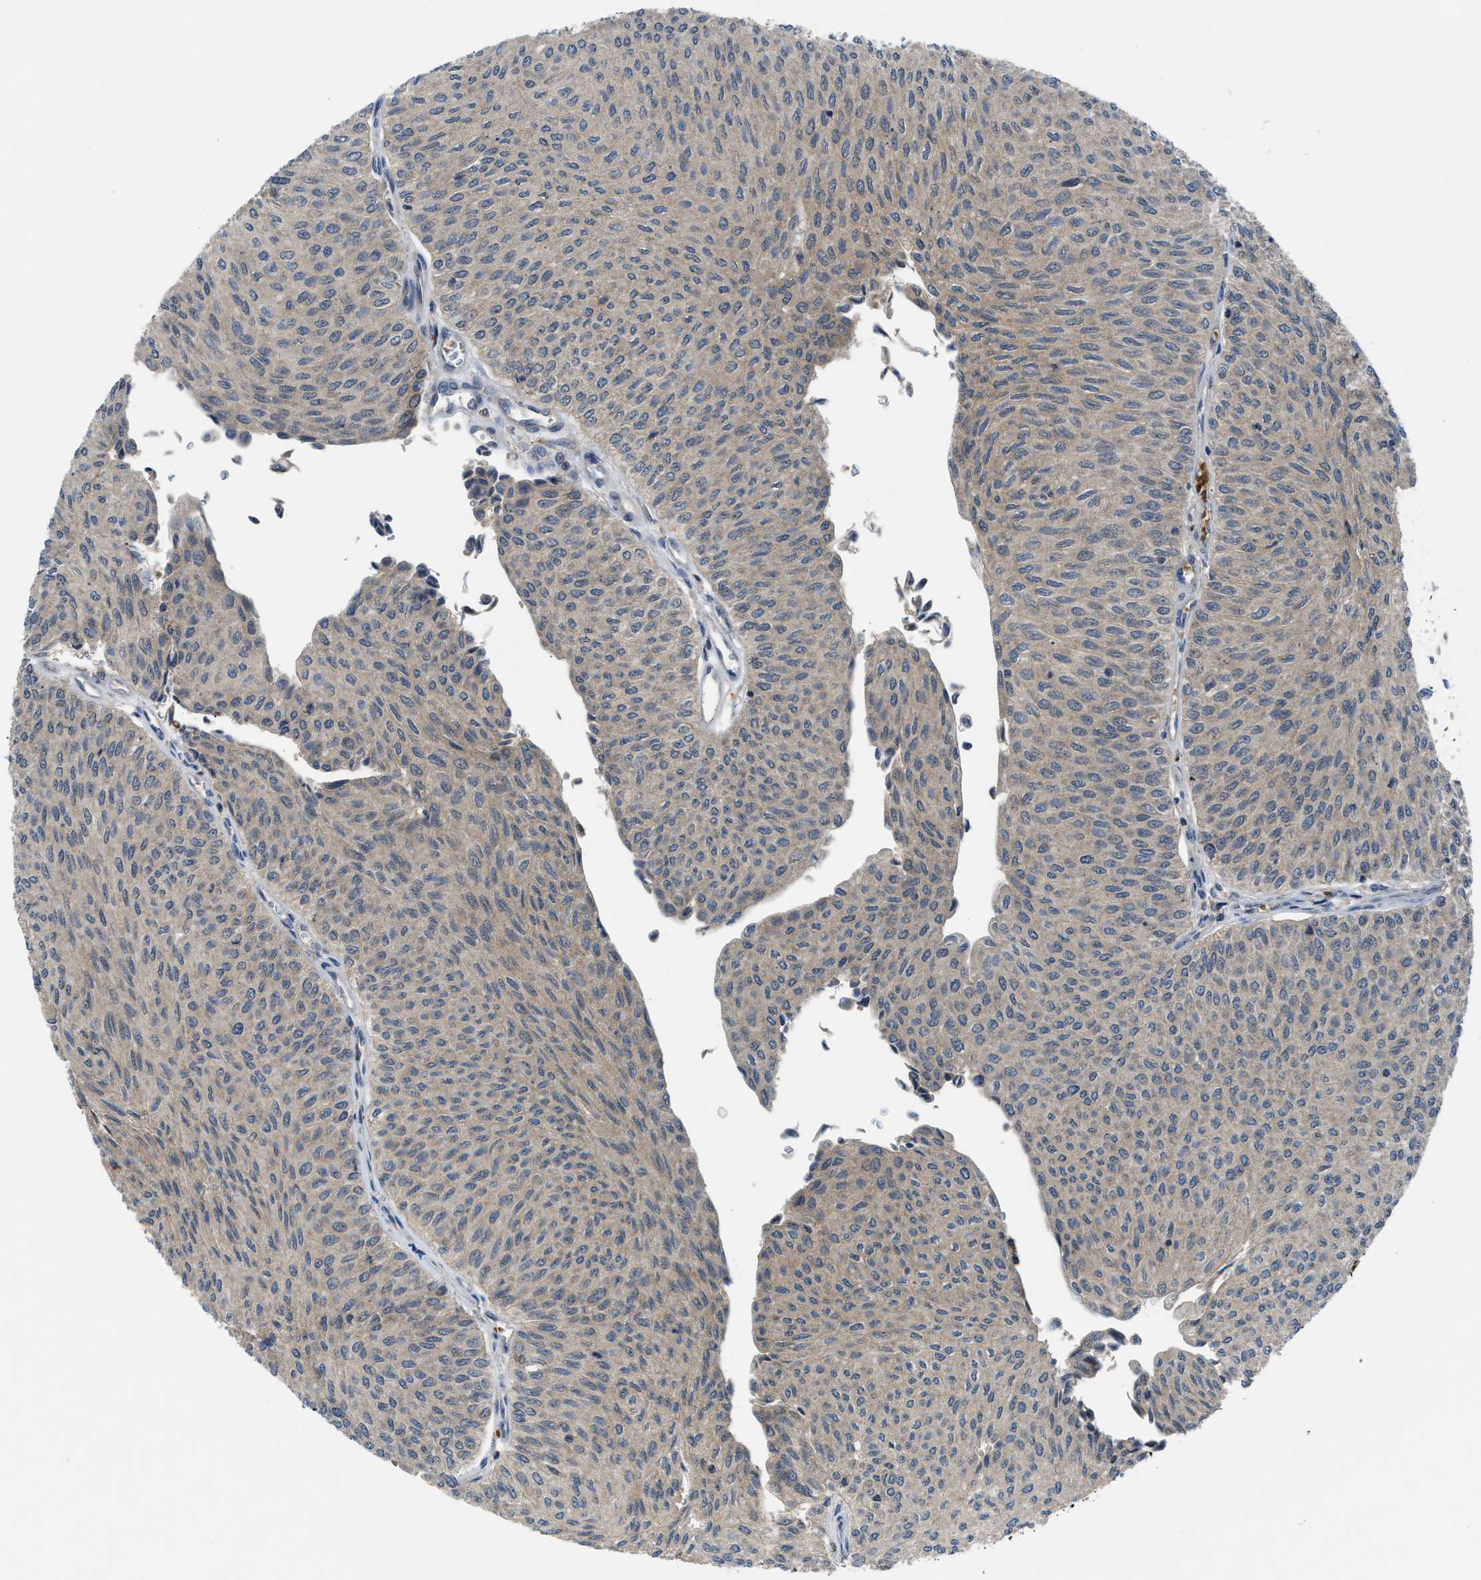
{"staining": {"intensity": "weak", "quantity": ">75%", "location": "cytoplasmic/membranous"}, "tissue": "urothelial cancer", "cell_type": "Tumor cells", "image_type": "cancer", "snomed": [{"axis": "morphology", "description": "Urothelial carcinoma, Low grade"}, {"axis": "topography", "description": "Urinary bladder"}], "caption": "A micrograph showing weak cytoplasmic/membranous staining in approximately >75% of tumor cells in urothelial carcinoma (low-grade), as visualized by brown immunohistochemical staining.", "gene": "PDE7A", "patient": {"sex": "male", "age": 78}}